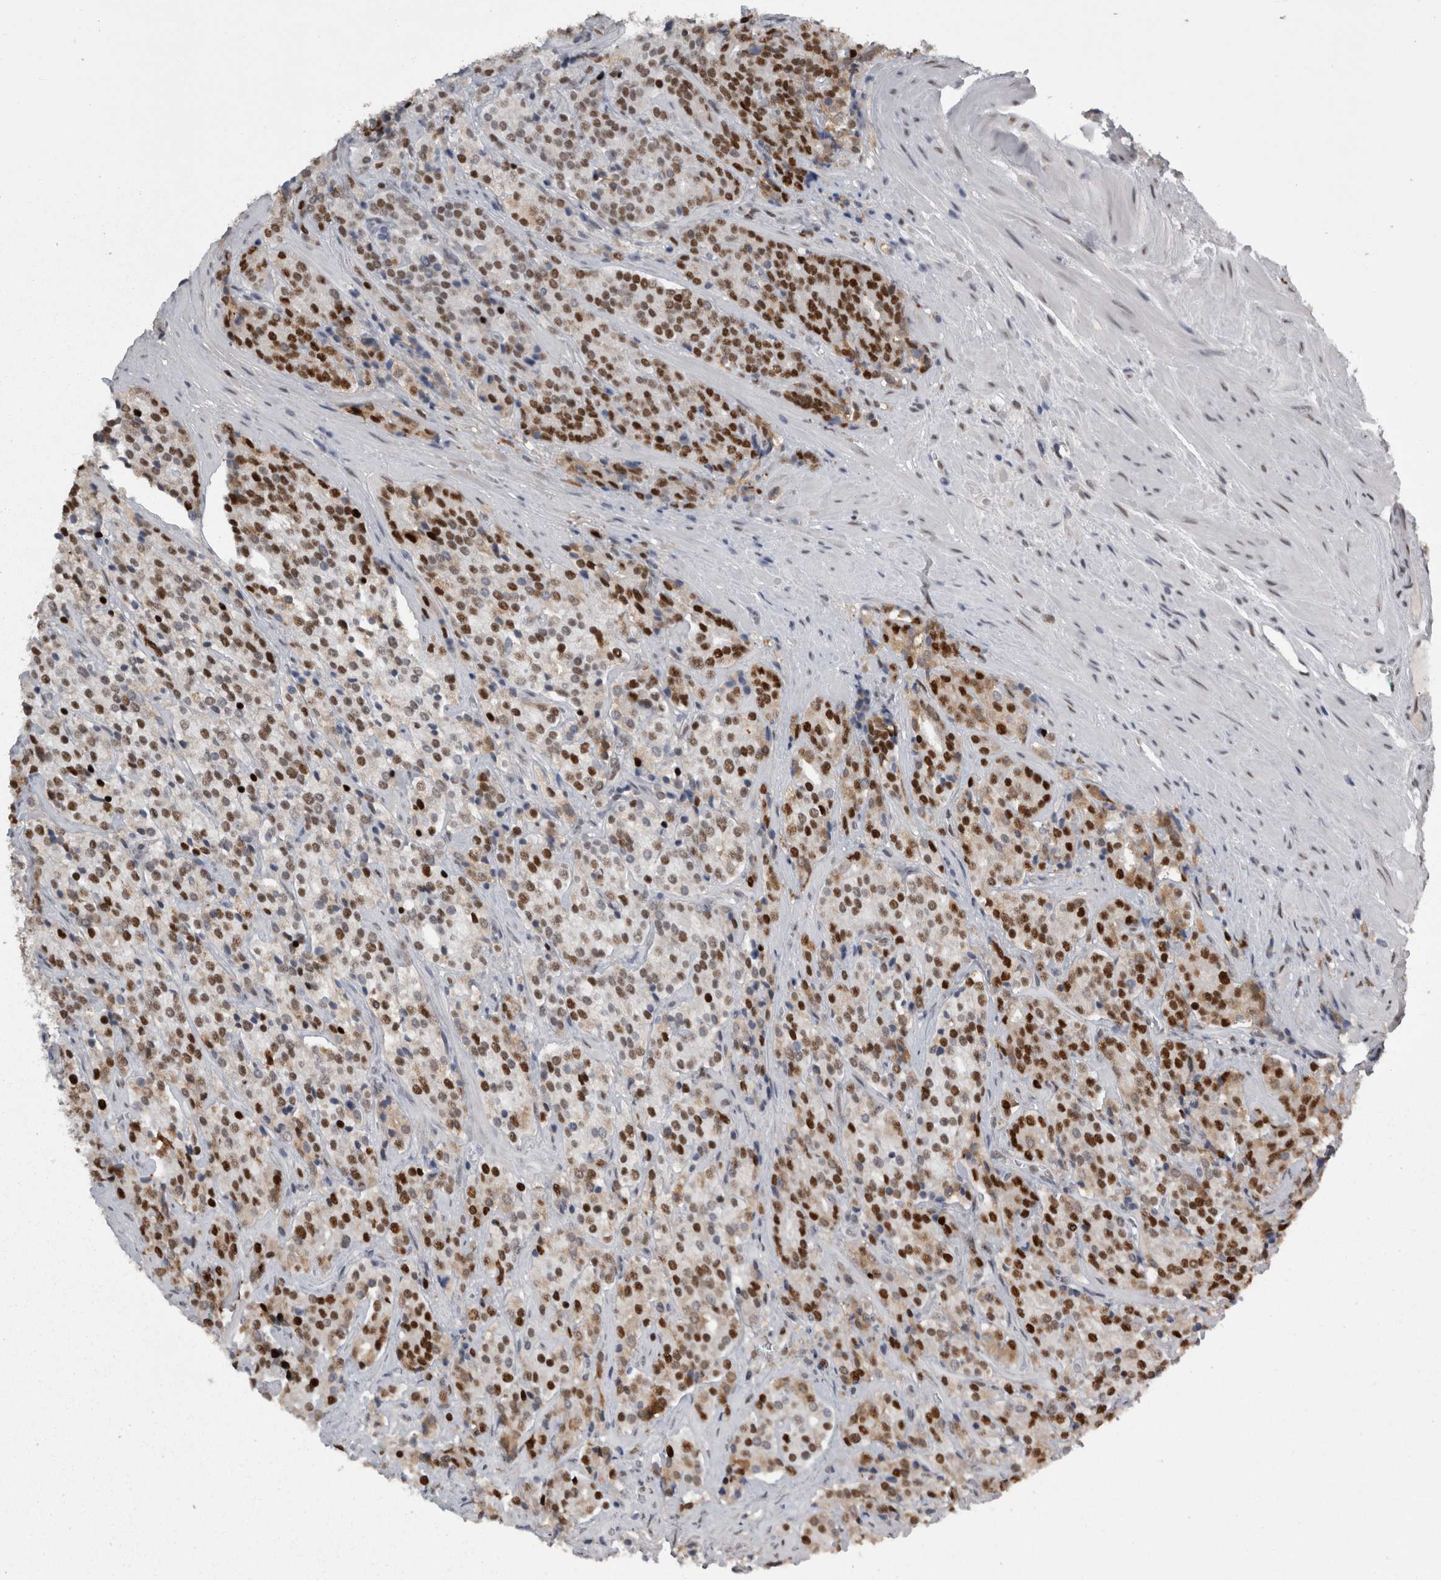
{"staining": {"intensity": "strong", "quantity": ">75%", "location": "nuclear"}, "tissue": "prostate cancer", "cell_type": "Tumor cells", "image_type": "cancer", "snomed": [{"axis": "morphology", "description": "Adenocarcinoma, High grade"}, {"axis": "topography", "description": "Prostate"}], "caption": "High-magnification brightfield microscopy of high-grade adenocarcinoma (prostate) stained with DAB (3,3'-diaminobenzidine) (brown) and counterstained with hematoxylin (blue). tumor cells exhibit strong nuclear expression is seen in approximately>75% of cells.", "gene": "C1orf54", "patient": {"sex": "male", "age": 71}}